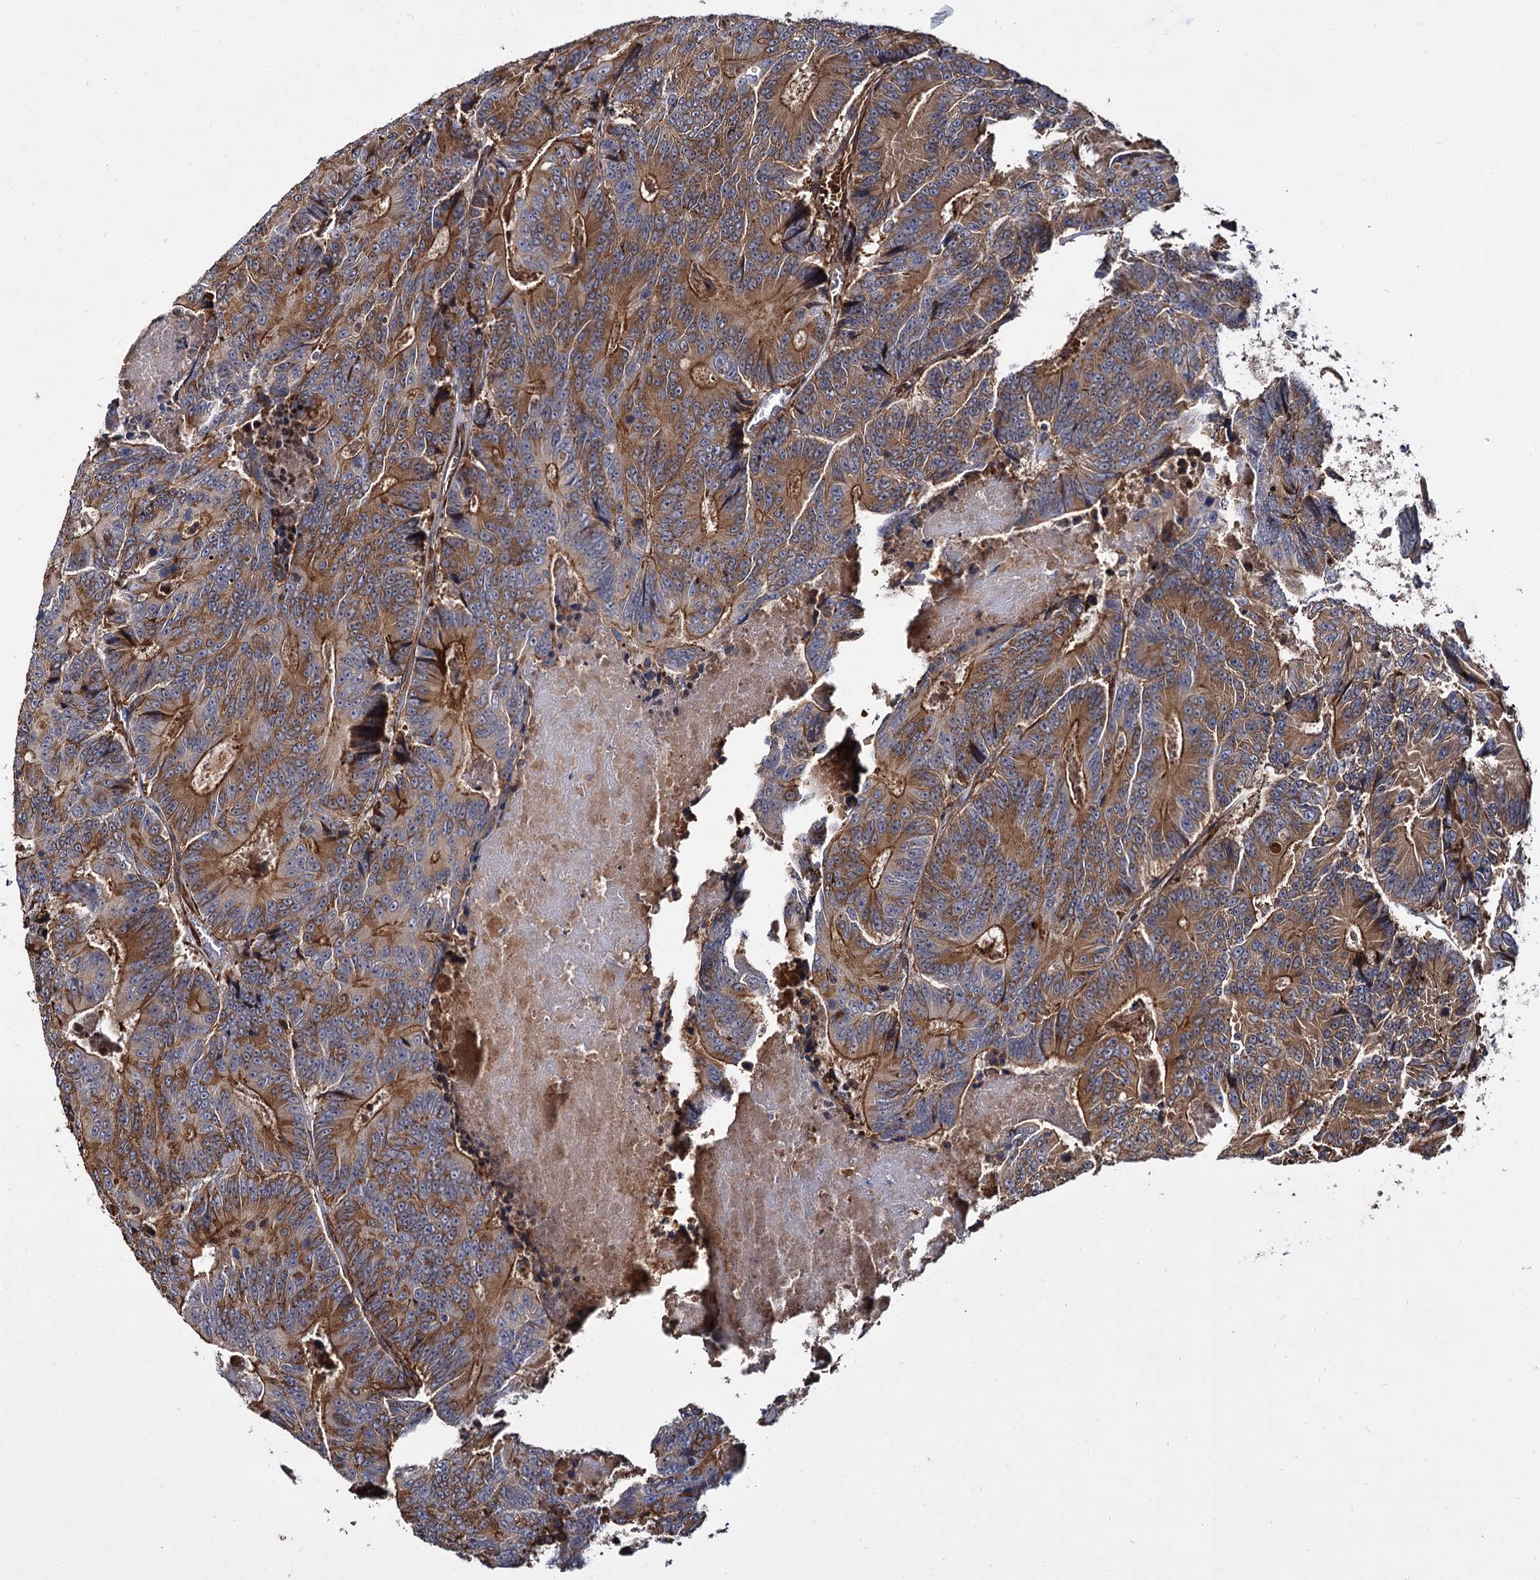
{"staining": {"intensity": "moderate", "quantity": ">75%", "location": "cytoplasmic/membranous"}, "tissue": "colorectal cancer", "cell_type": "Tumor cells", "image_type": "cancer", "snomed": [{"axis": "morphology", "description": "Adenocarcinoma, NOS"}, {"axis": "topography", "description": "Colon"}], "caption": "Immunohistochemical staining of colorectal cancer exhibits moderate cytoplasmic/membranous protein expression in approximately >75% of tumor cells. Immunohistochemistry stains the protein of interest in brown and the nuclei are stained blue.", "gene": "ISM2", "patient": {"sex": "male", "age": 83}}